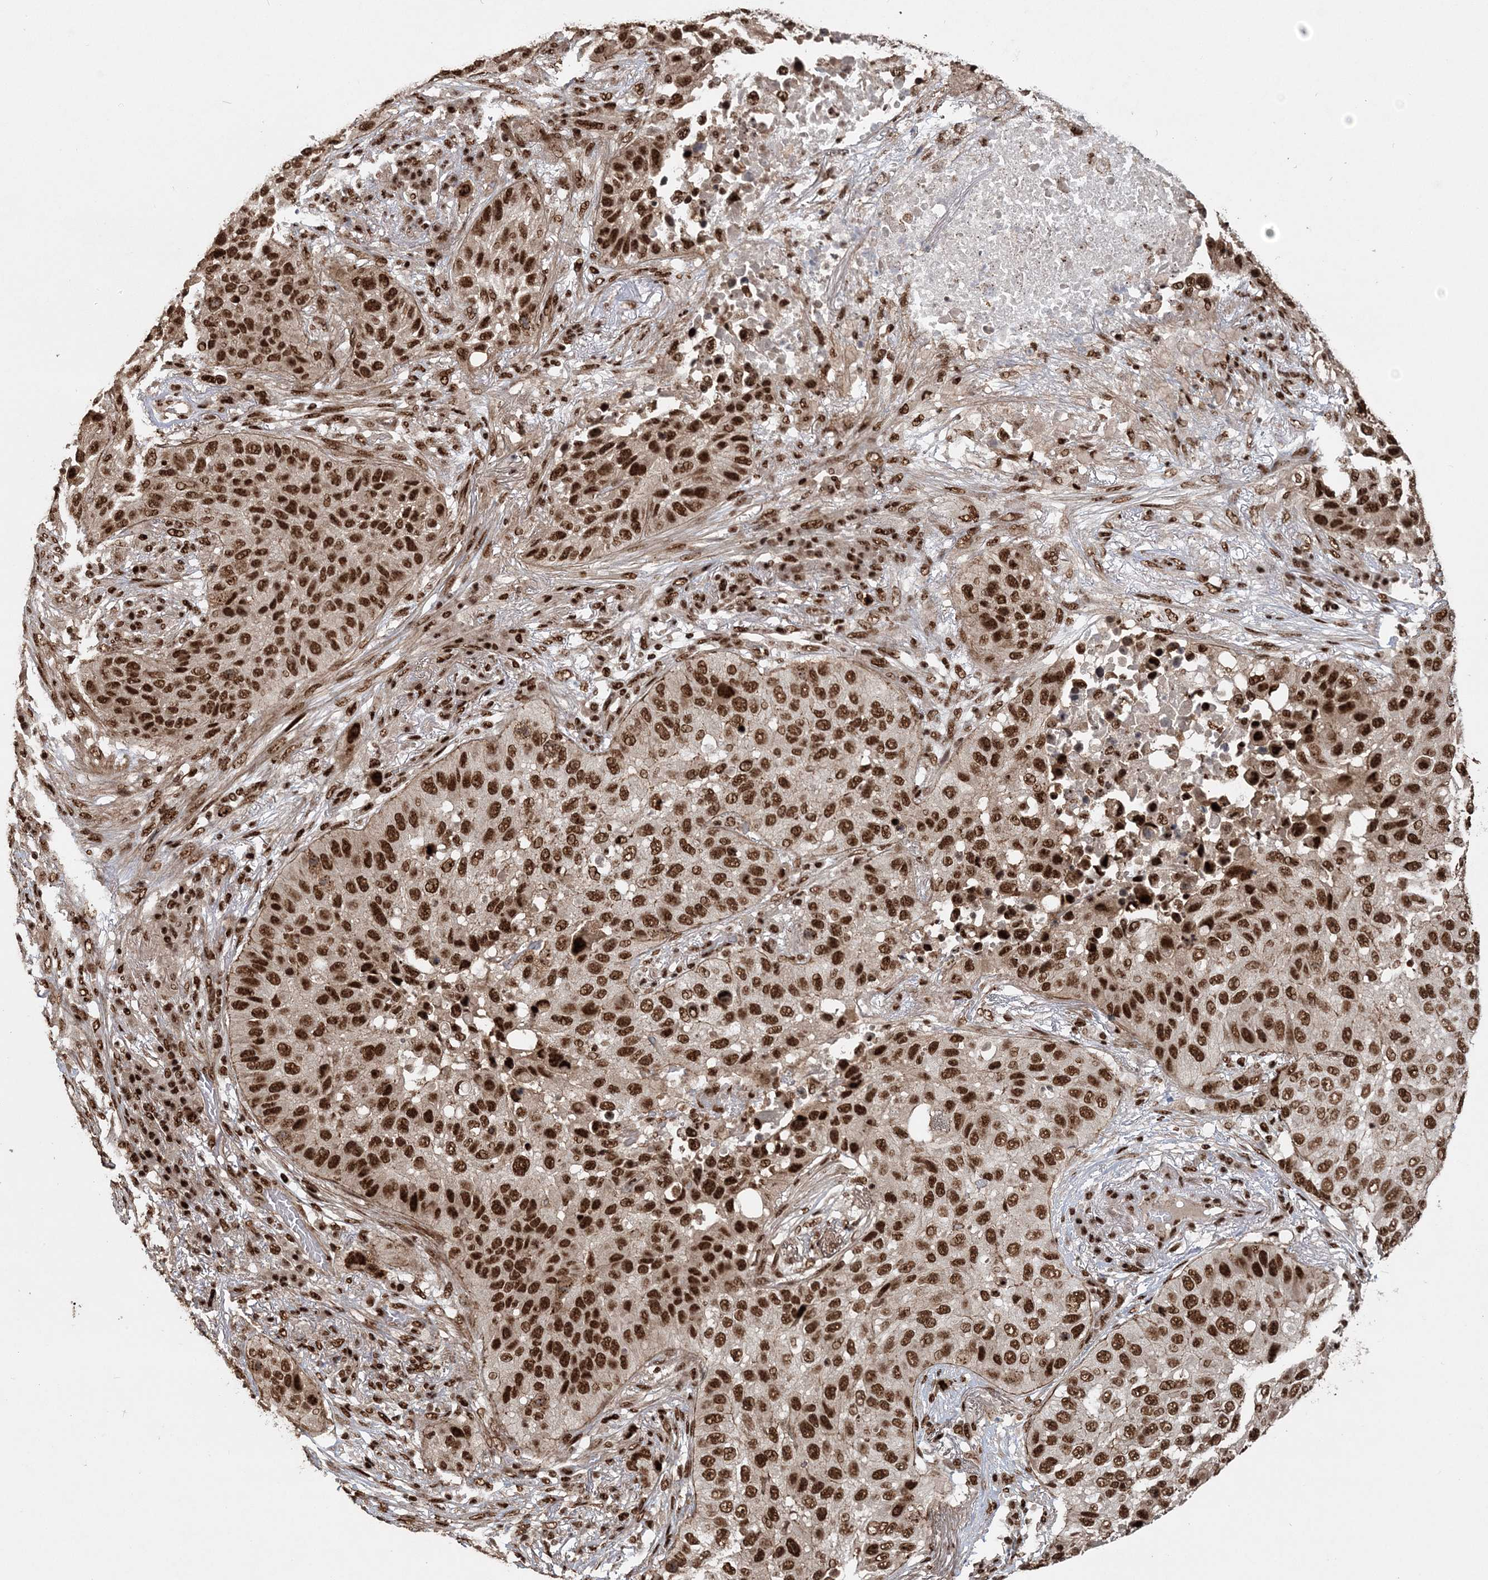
{"staining": {"intensity": "strong", "quantity": ">75%", "location": "nuclear"}, "tissue": "lung cancer", "cell_type": "Tumor cells", "image_type": "cancer", "snomed": [{"axis": "morphology", "description": "Squamous cell carcinoma, NOS"}, {"axis": "topography", "description": "Lung"}], "caption": "A high amount of strong nuclear positivity is appreciated in approximately >75% of tumor cells in lung squamous cell carcinoma tissue. The staining was performed using DAB (3,3'-diaminobenzidine), with brown indicating positive protein expression. Nuclei are stained blue with hematoxylin.", "gene": "EXOSC8", "patient": {"sex": "male", "age": 57}}